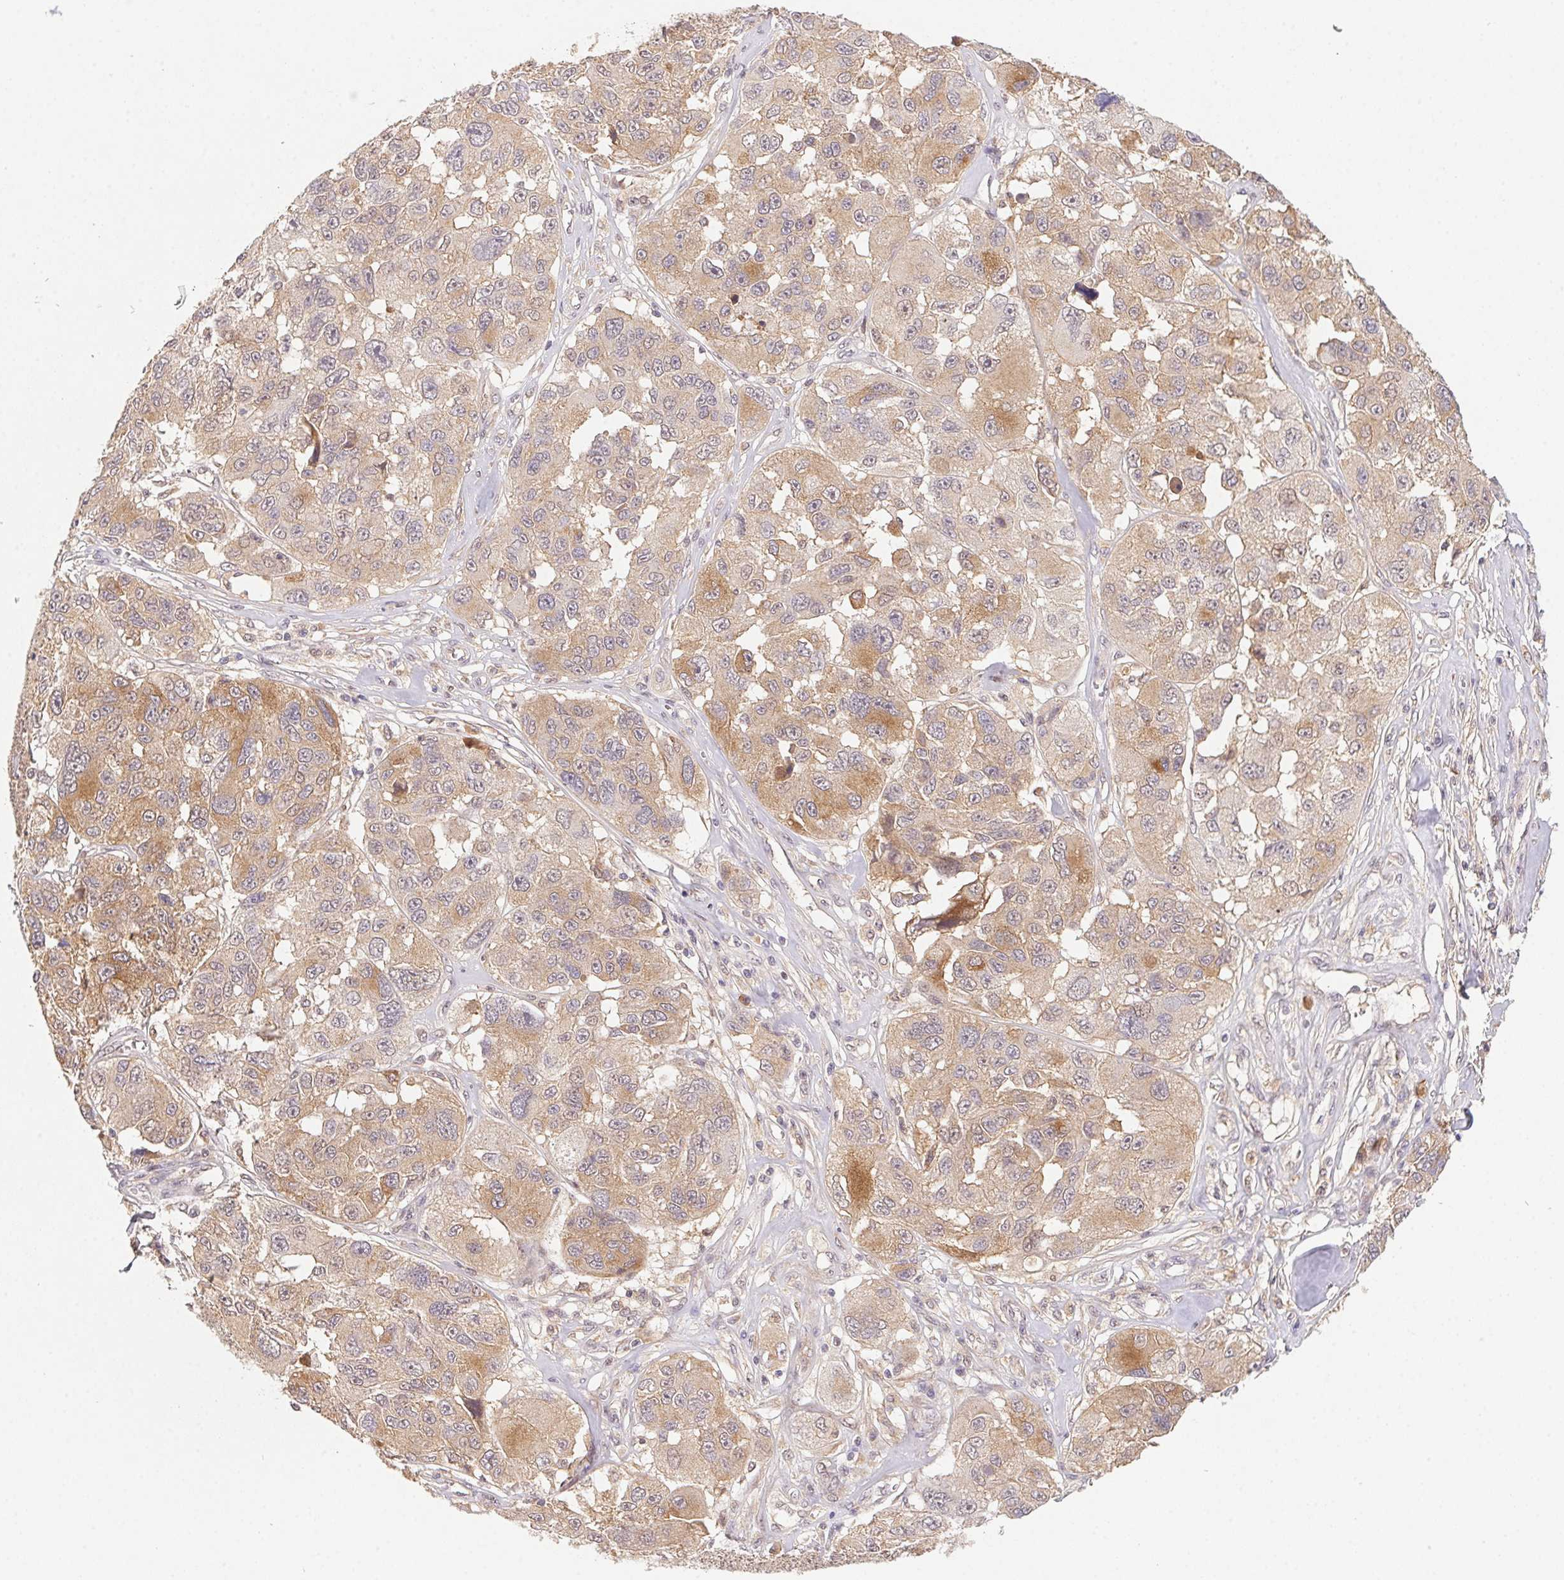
{"staining": {"intensity": "moderate", "quantity": "25%-75%", "location": "cytoplasmic/membranous"}, "tissue": "melanoma", "cell_type": "Tumor cells", "image_type": "cancer", "snomed": [{"axis": "morphology", "description": "Malignant melanoma, NOS"}, {"axis": "topography", "description": "Skin"}], "caption": "About 25%-75% of tumor cells in malignant melanoma demonstrate moderate cytoplasmic/membranous protein expression as visualized by brown immunohistochemical staining.", "gene": "SLC52A2", "patient": {"sex": "female", "age": 66}}